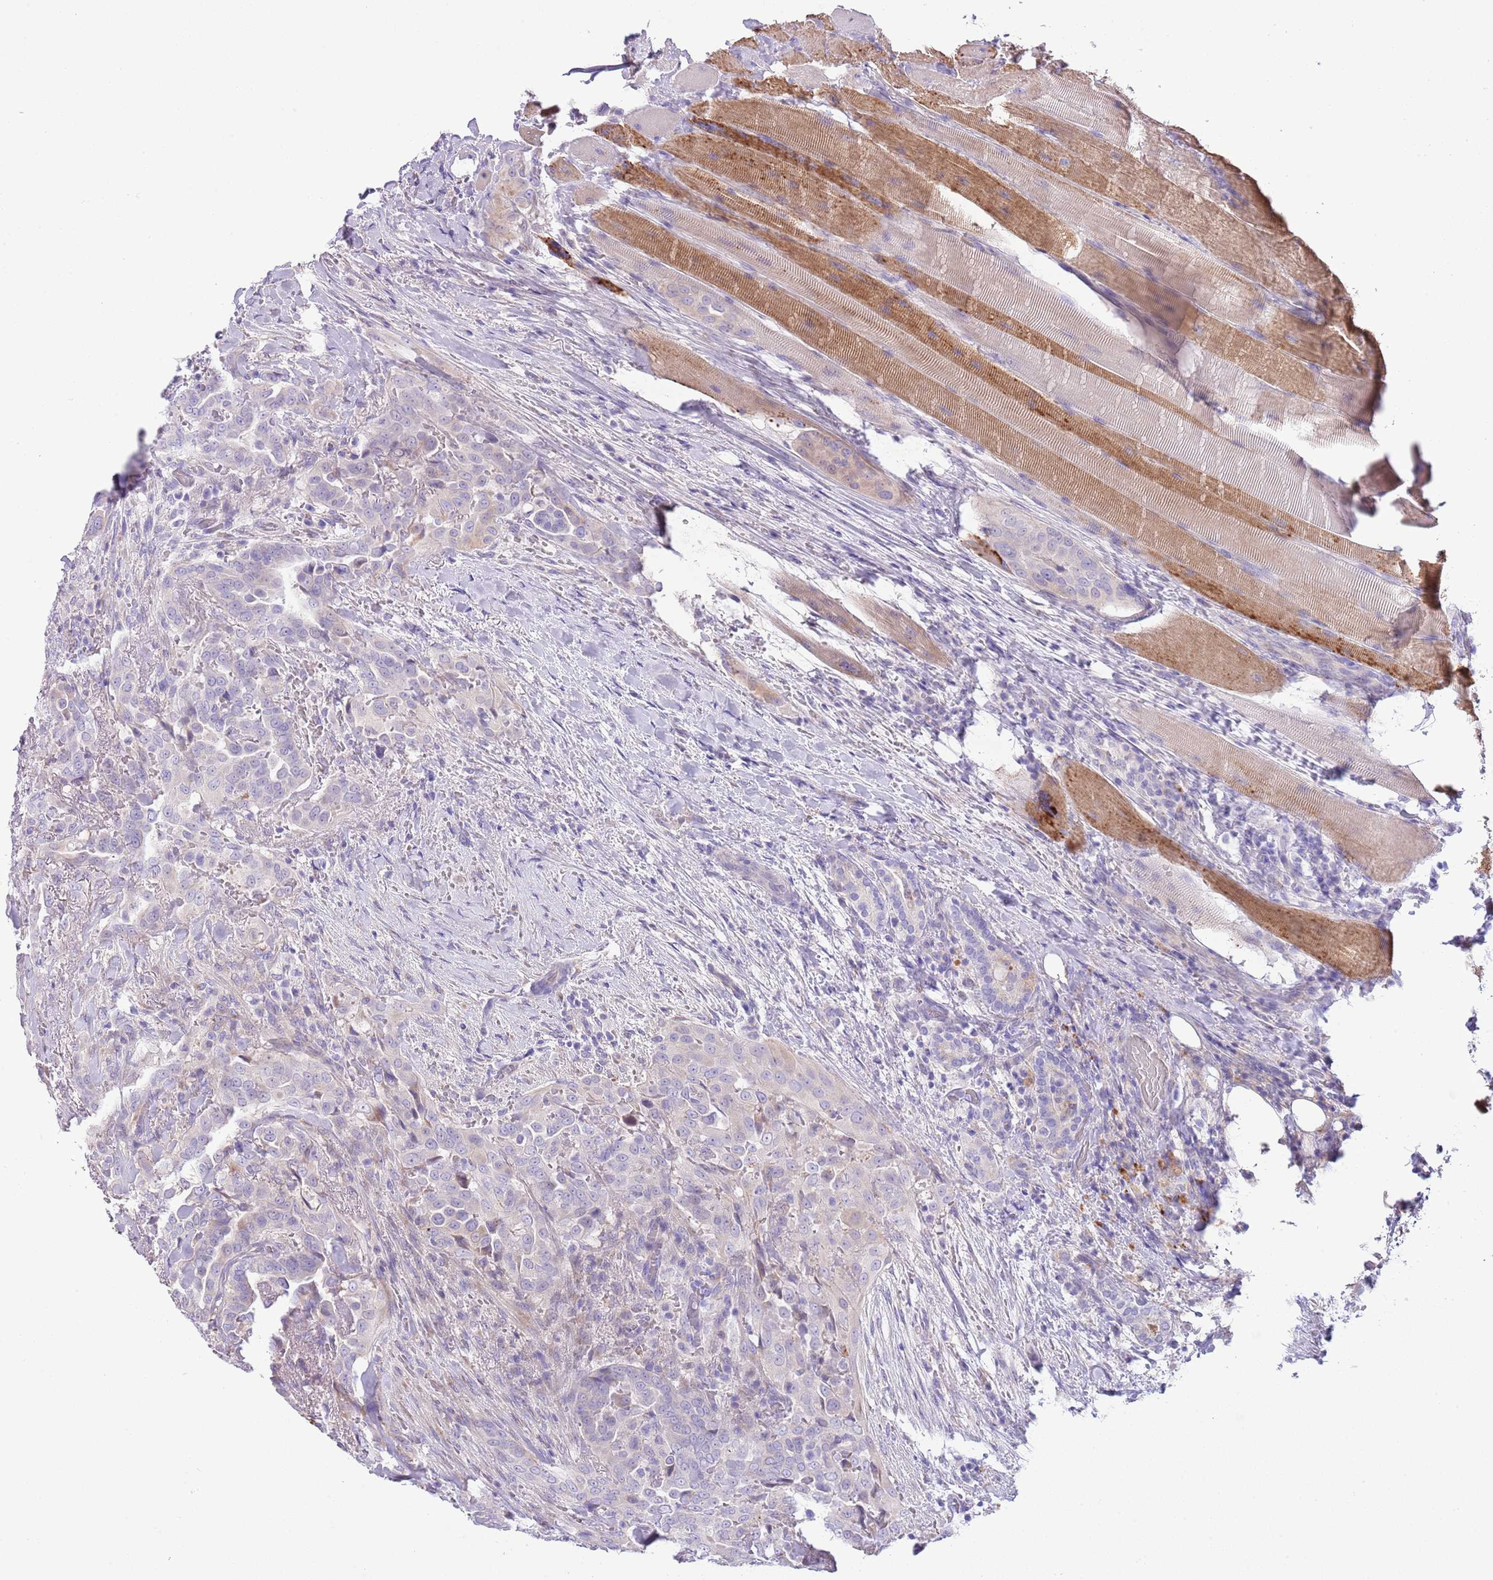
{"staining": {"intensity": "negative", "quantity": "none", "location": "none"}, "tissue": "thyroid cancer", "cell_type": "Tumor cells", "image_type": "cancer", "snomed": [{"axis": "morphology", "description": "Papillary adenocarcinoma, NOS"}, {"axis": "topography", "description": "Thyroid gland"}], "caption": "High power microscopy photomicrograph of an IHC photomicrograph of thyroid cancer (papillary adenocarcinoma), revealing no significant positivity in tumor cells.", "gene": "ABHD17C", "patient": {"sex": "male", "age": 61}}